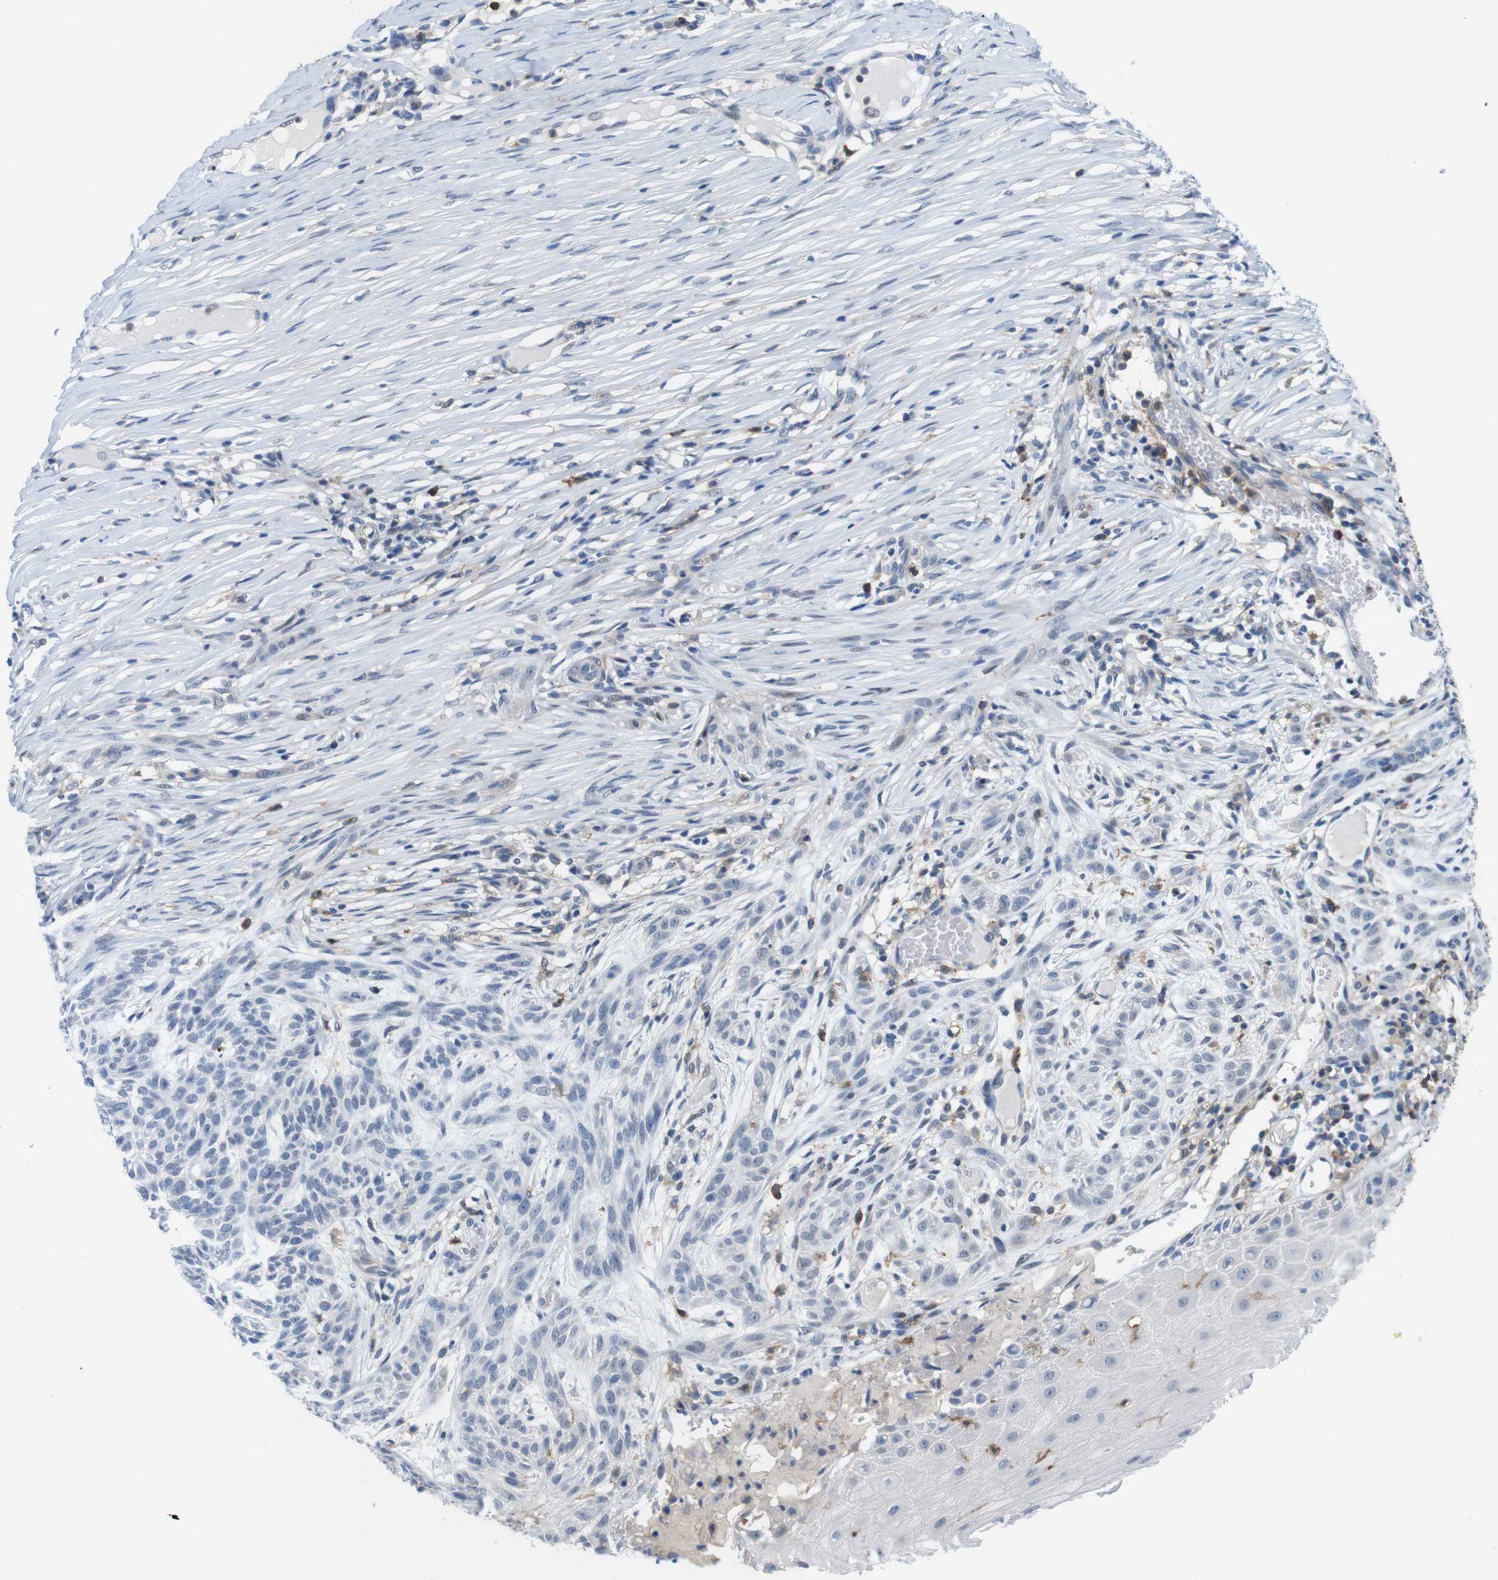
{"staining": {"intensity": "negative", "quantity": "none", "location": "none"}, "tissue": "skin cancer", "cell_type": "Tumor cells", "image_type": "cancer", "snomed": [{"axis": "morphology", "description": "Basal cell carcinoma"}, {"axis": "topography", "description": "Skin"}], "caption": "A photomicrograph of skin basal cell carcinoma stained for a protein exhibits no brown staining in tumor cells.", "gene": "CD300C", "patient": {"sex": "female", "age": 59}}